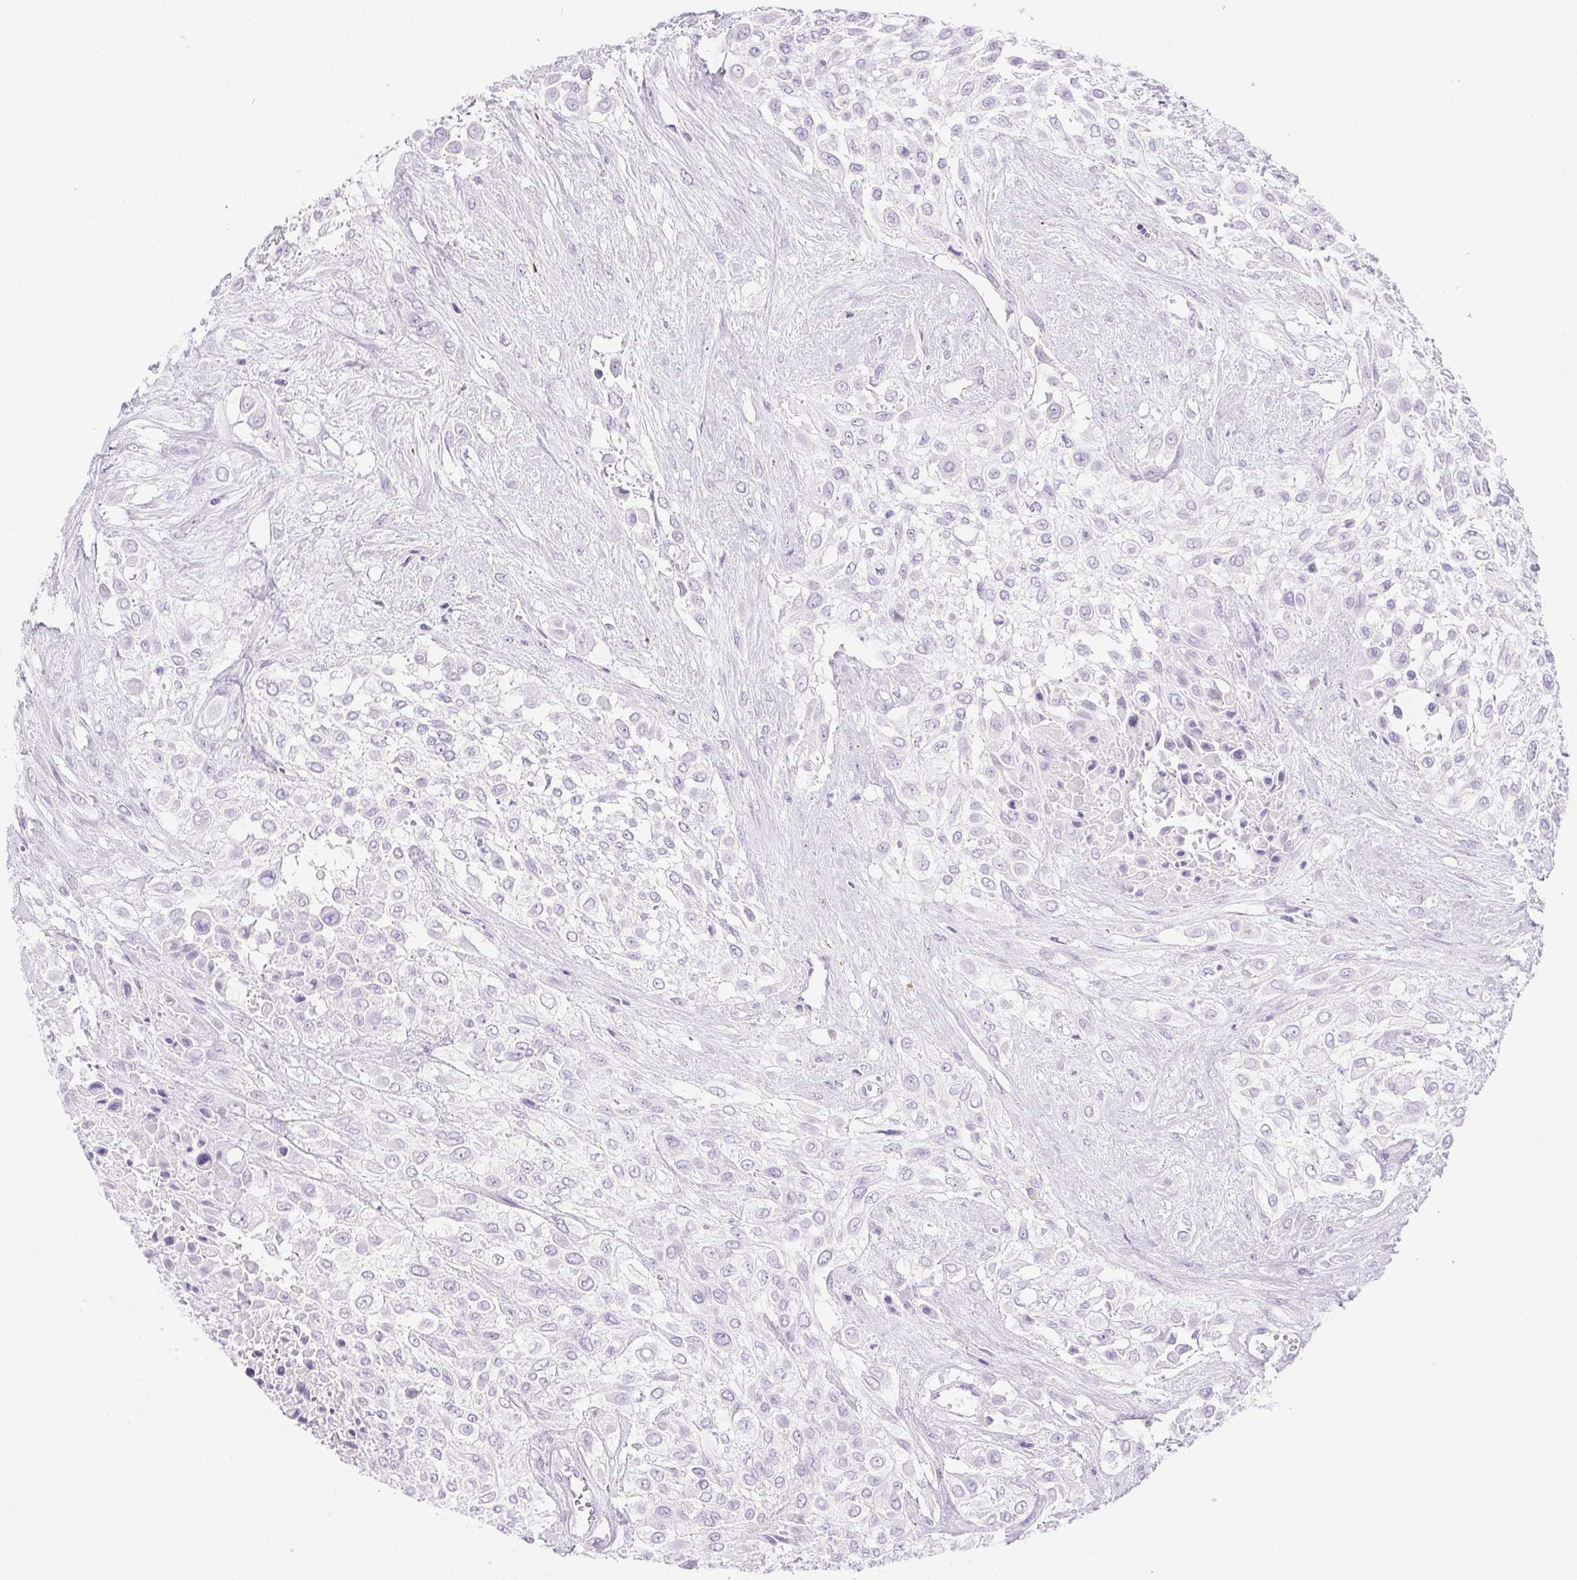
{"staining": {"intensity": "negative", "quantity": "none", "location": "none"}, "tissue": "urothelial cancer", "cell_type": "Tumor cells", "image_type": "cancer", "snomed": [{"axis": "morphology", "description": "Urothelial carcinoma, High grade"}, {"axis": "topography", "description": "Urinary bladder"}], "caption": "There is no significant staining in tumor cells of high-grade urothelial carcinoma.", "gene": "PNLIP", "patient": {"sex": "male", "age": 57}}